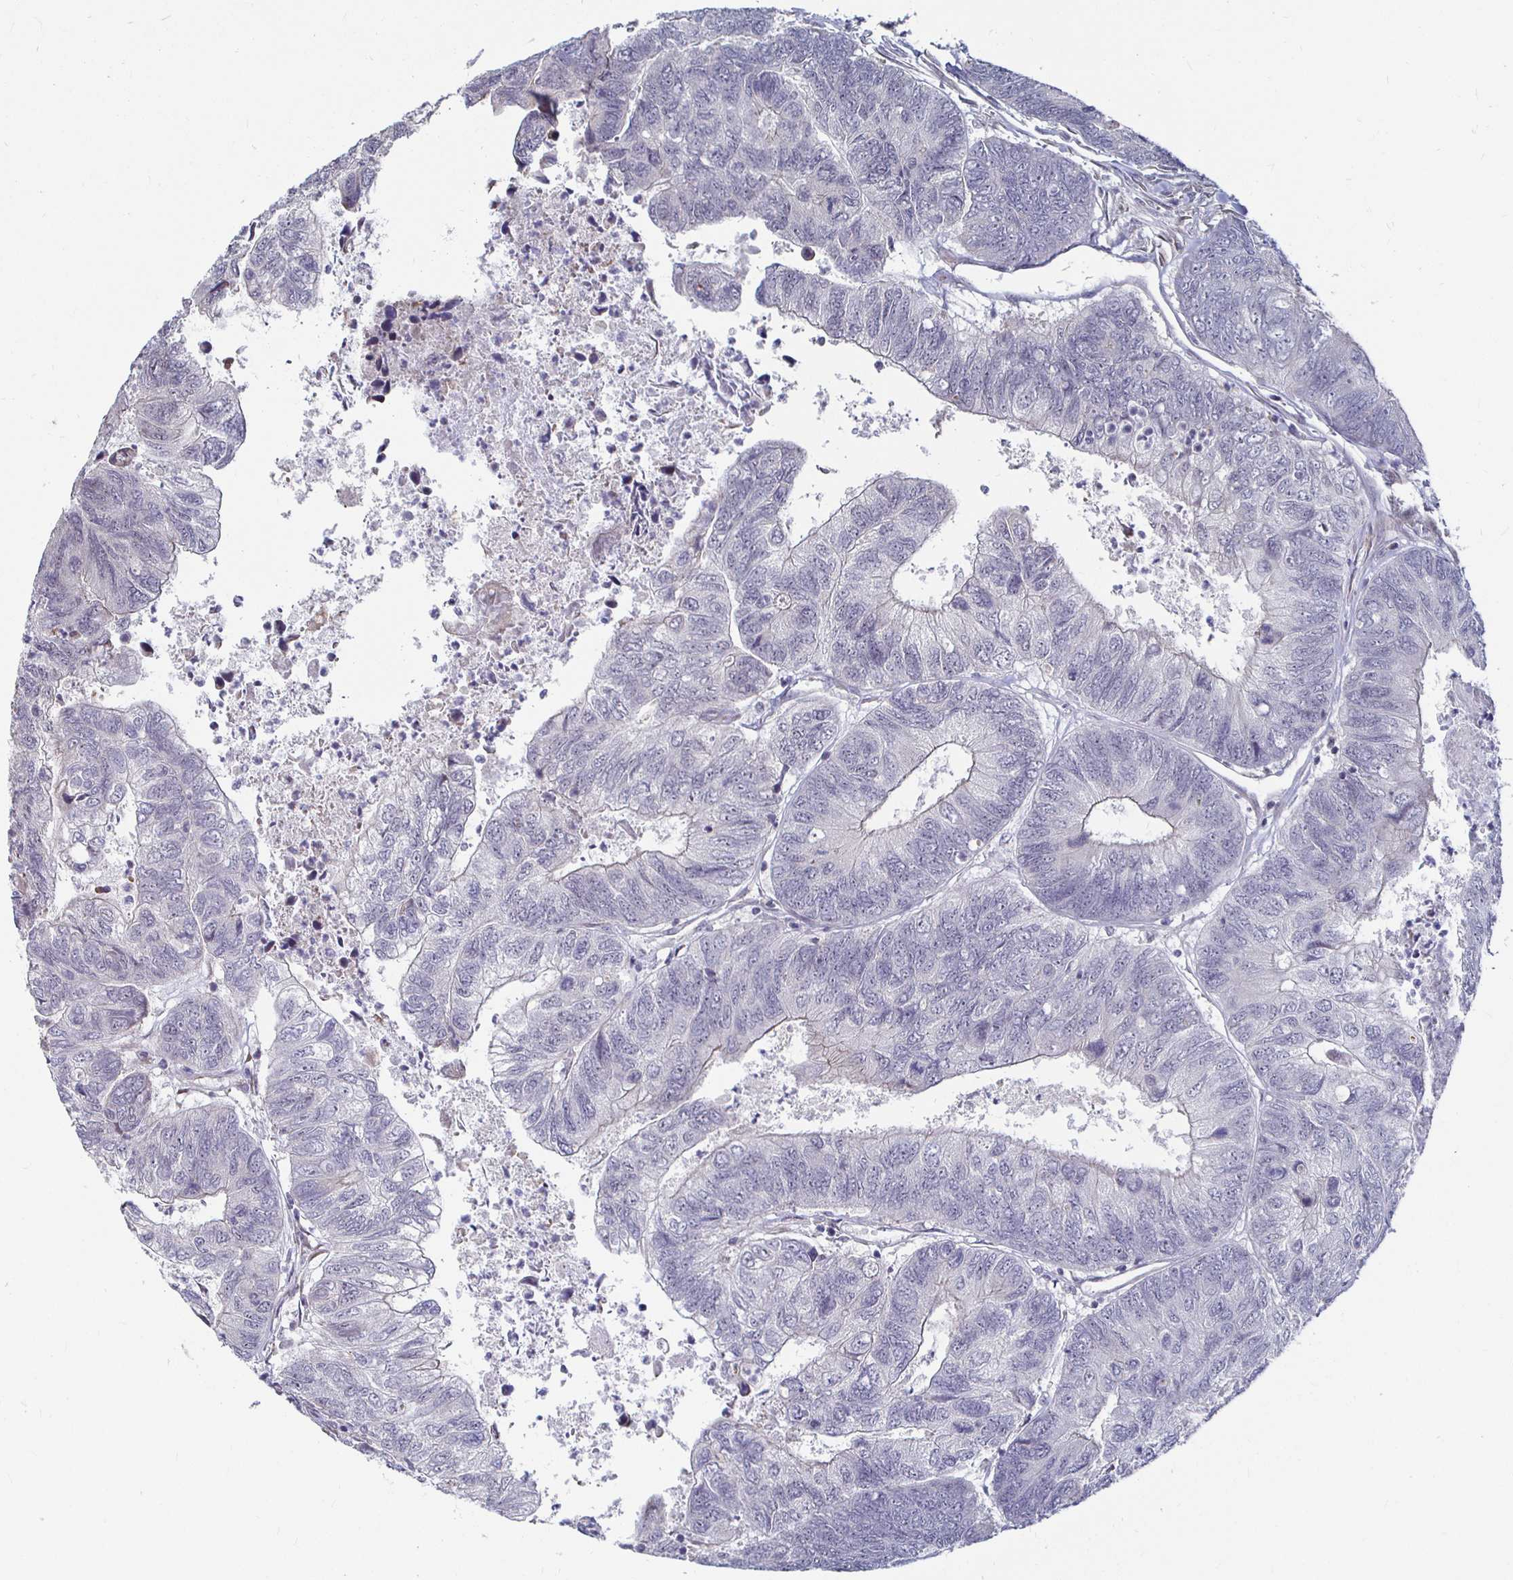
{"staining": {"intensity": "negative", "quantity": "none", "location": "none"}, "tissue": "colorectal cancer", "cell_type": "Tumor cells", "image_type": "cancer", "snomed": [{"axis": "morphology", "description": "Adenocarcinoma, NOS"}, {"axis": "topography", "description": "Colon"}], "caption": "A photomicrograph of adenocarcinoma (colorectal) stained for a protein displays no brown staining in tumor cells. Brightfield microscopy of immunohistochemistry (IHC) stained with DAB (brown) and hematoxylin (blue), captured at high magnification.", "gene": "CAPN11", "patient": {"sex": "female", "age": 67}}